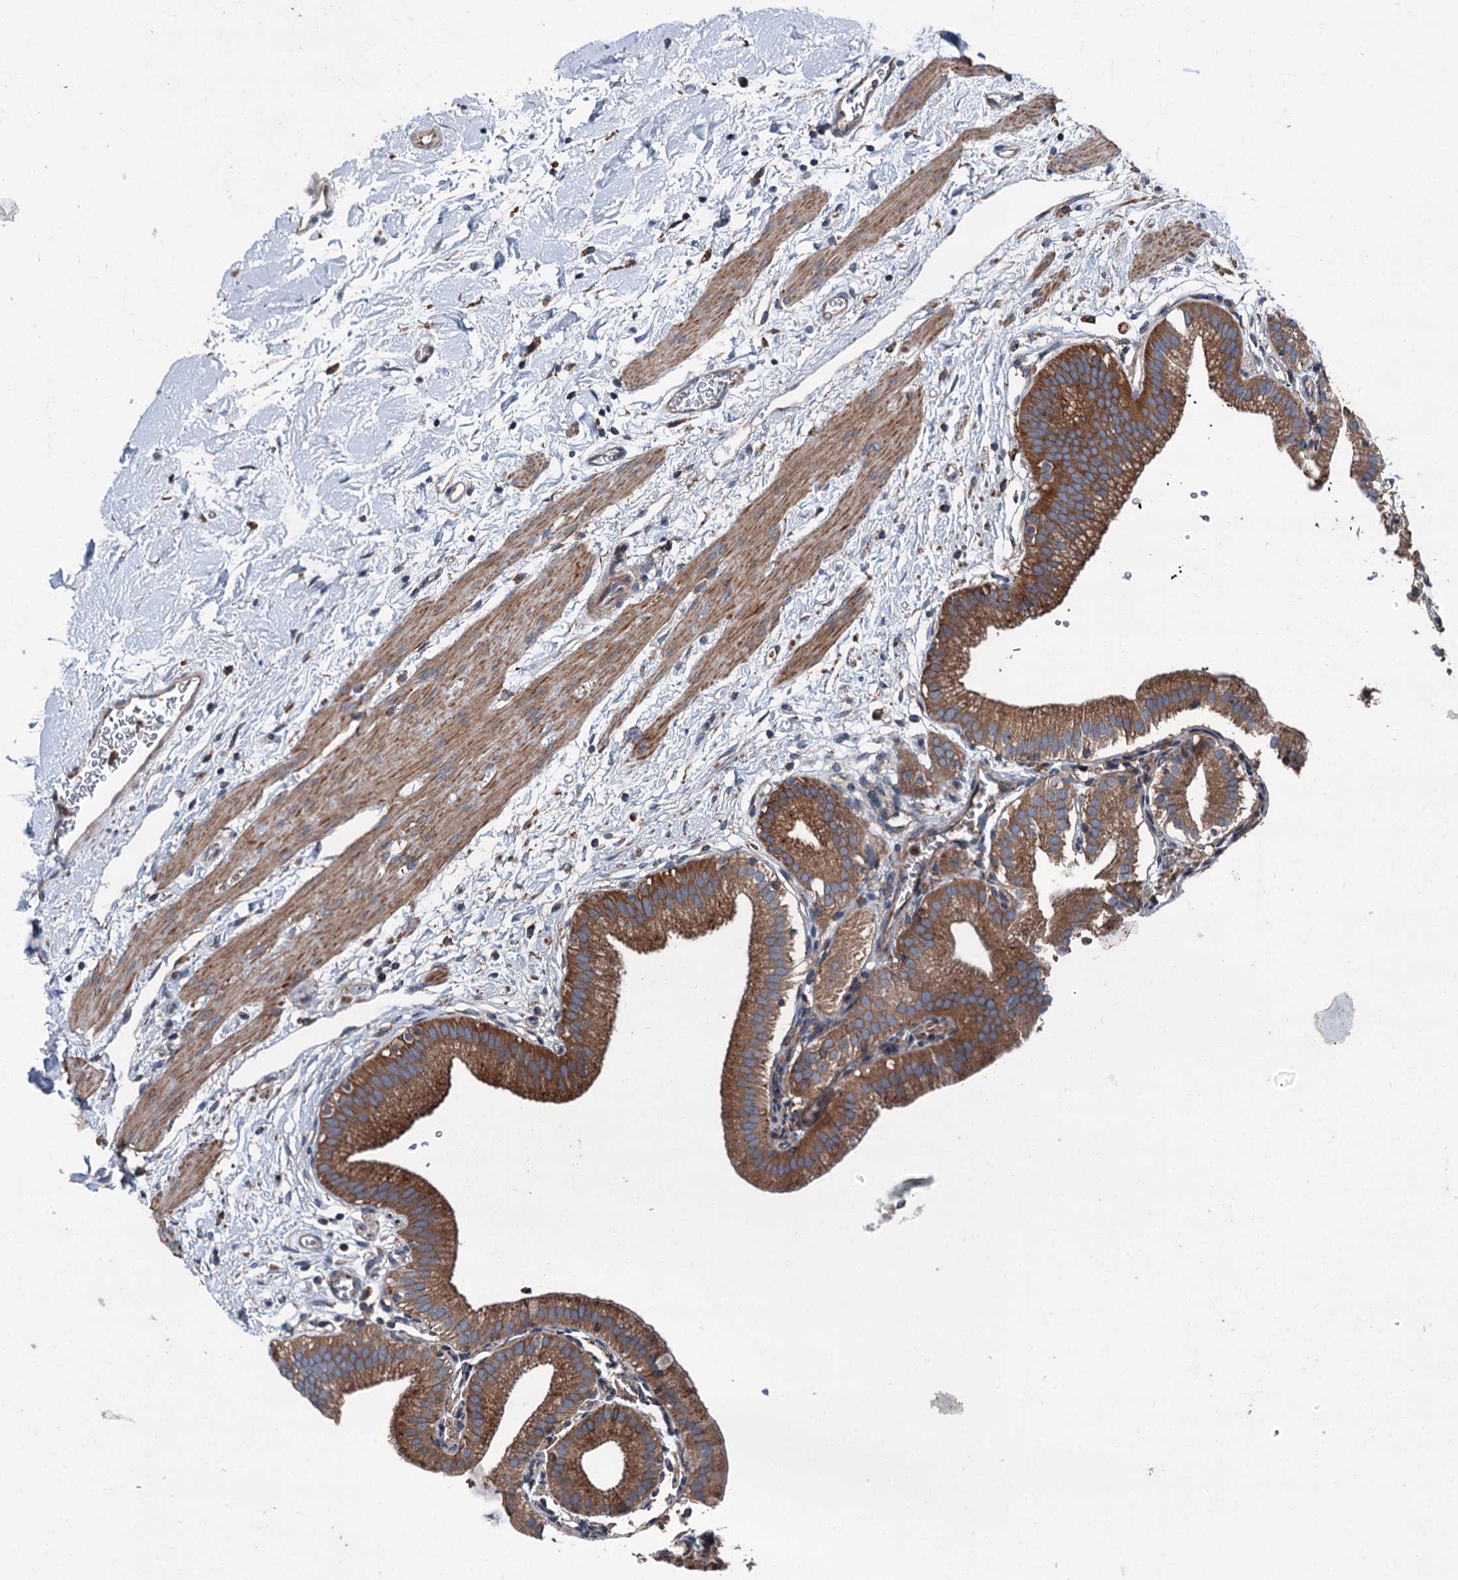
{"staining": {"intensity": "moderate", "quantity": ">75%", "location": "cytoplasmic/membranous"}, "tissue": "gallbladder", "cell_type": "Glandular cells", "image_type": "normal", "snomed": [{"axis": "morphology", "description": "Normal tissue, NOS"}, {"axis": "topography", "description": "Gallbladder"}], "caption": "Immunohistochemistry (DAB (3,3'-diaminobenzidine)) staining of unremarkable gallbladder demonstrates moderate cytoplasmic/membranous protein positivity in about >75% of glandular cells.", "gene": "RUFY1", "patient": {"sex": "male", "age": 55}}